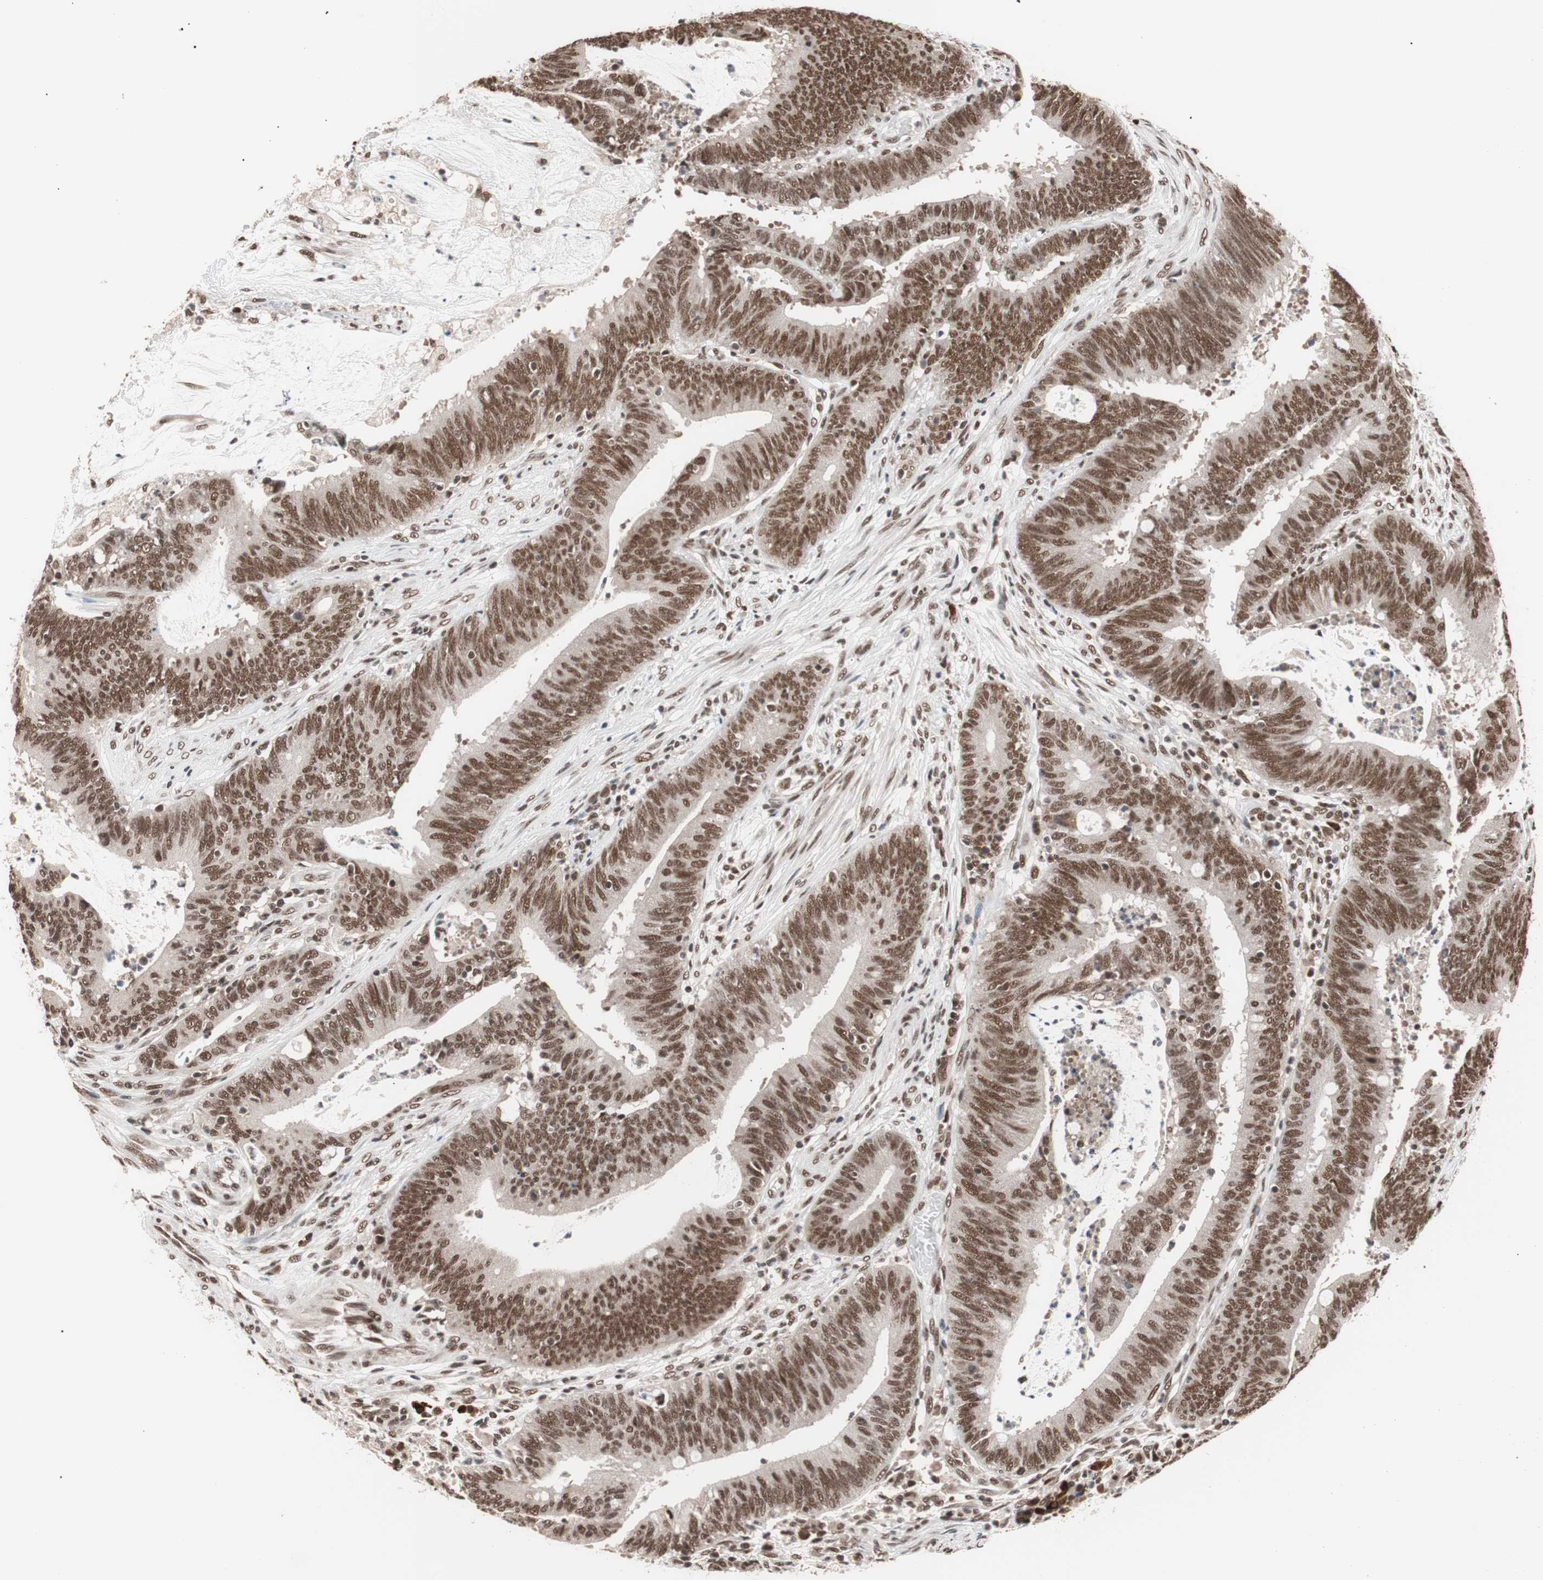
{"staining": {"intensity": "moderate", "quantity": ">75%", "location": "nuclear"}, "tissue": "colorectal cancer", "cell_type": "Tumor cells", "image_type": "cancer", "snomed": [{"axis": "morphology", "description": "Adenocarcinoma, NOS"}, {"axis": "topography", "description": "Rectum"}], "caption": "Colorectal cancer stained for a protein (brown) shows moderate nuclear positive expression in about >75% of tumor cells.", "gene": "CHAMP1", "patient": {"sex": "female", "age": 66}}